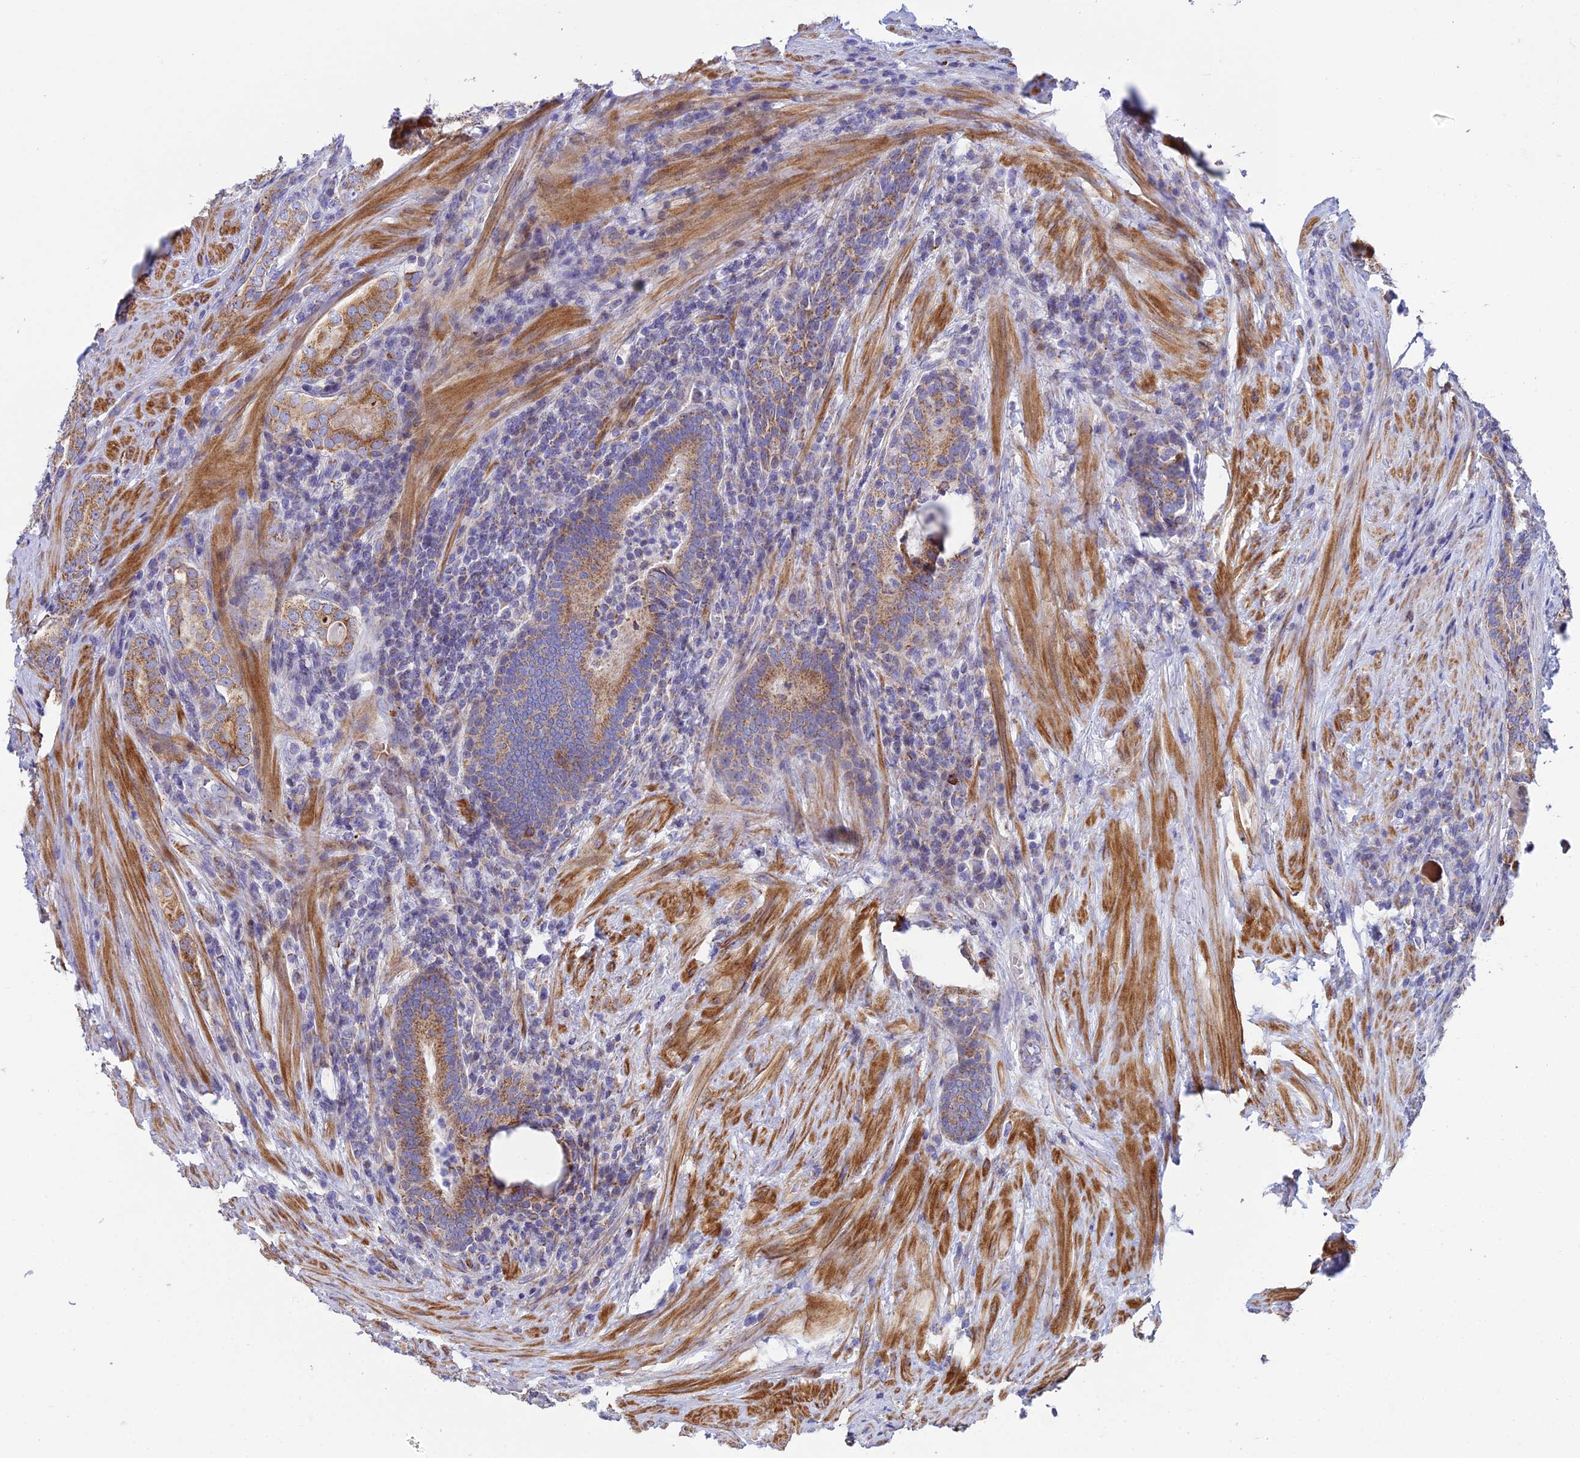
{"staining": {"intensity": "moderate", "quantity": ">75%", "location": "cytoplasmic/membranous"}, "tissue": "prostate cancer", "cell_type": "Tumor cells", "image_type": "cancer", "snomed": [{"axis": "morphology", "description": "Adenocarcinoma, Low grade"}, {"axis": "topography", "description": "Prostate"}], "caption": "Immunohistochemical staining of prostate adenocarcinoma (low-grade) displays moderate cytoplasmic/membranous protein staining in about >75% of tumor cells.", "gene": "CSPG4", "patient": {"sex": "male", "age": 68}}